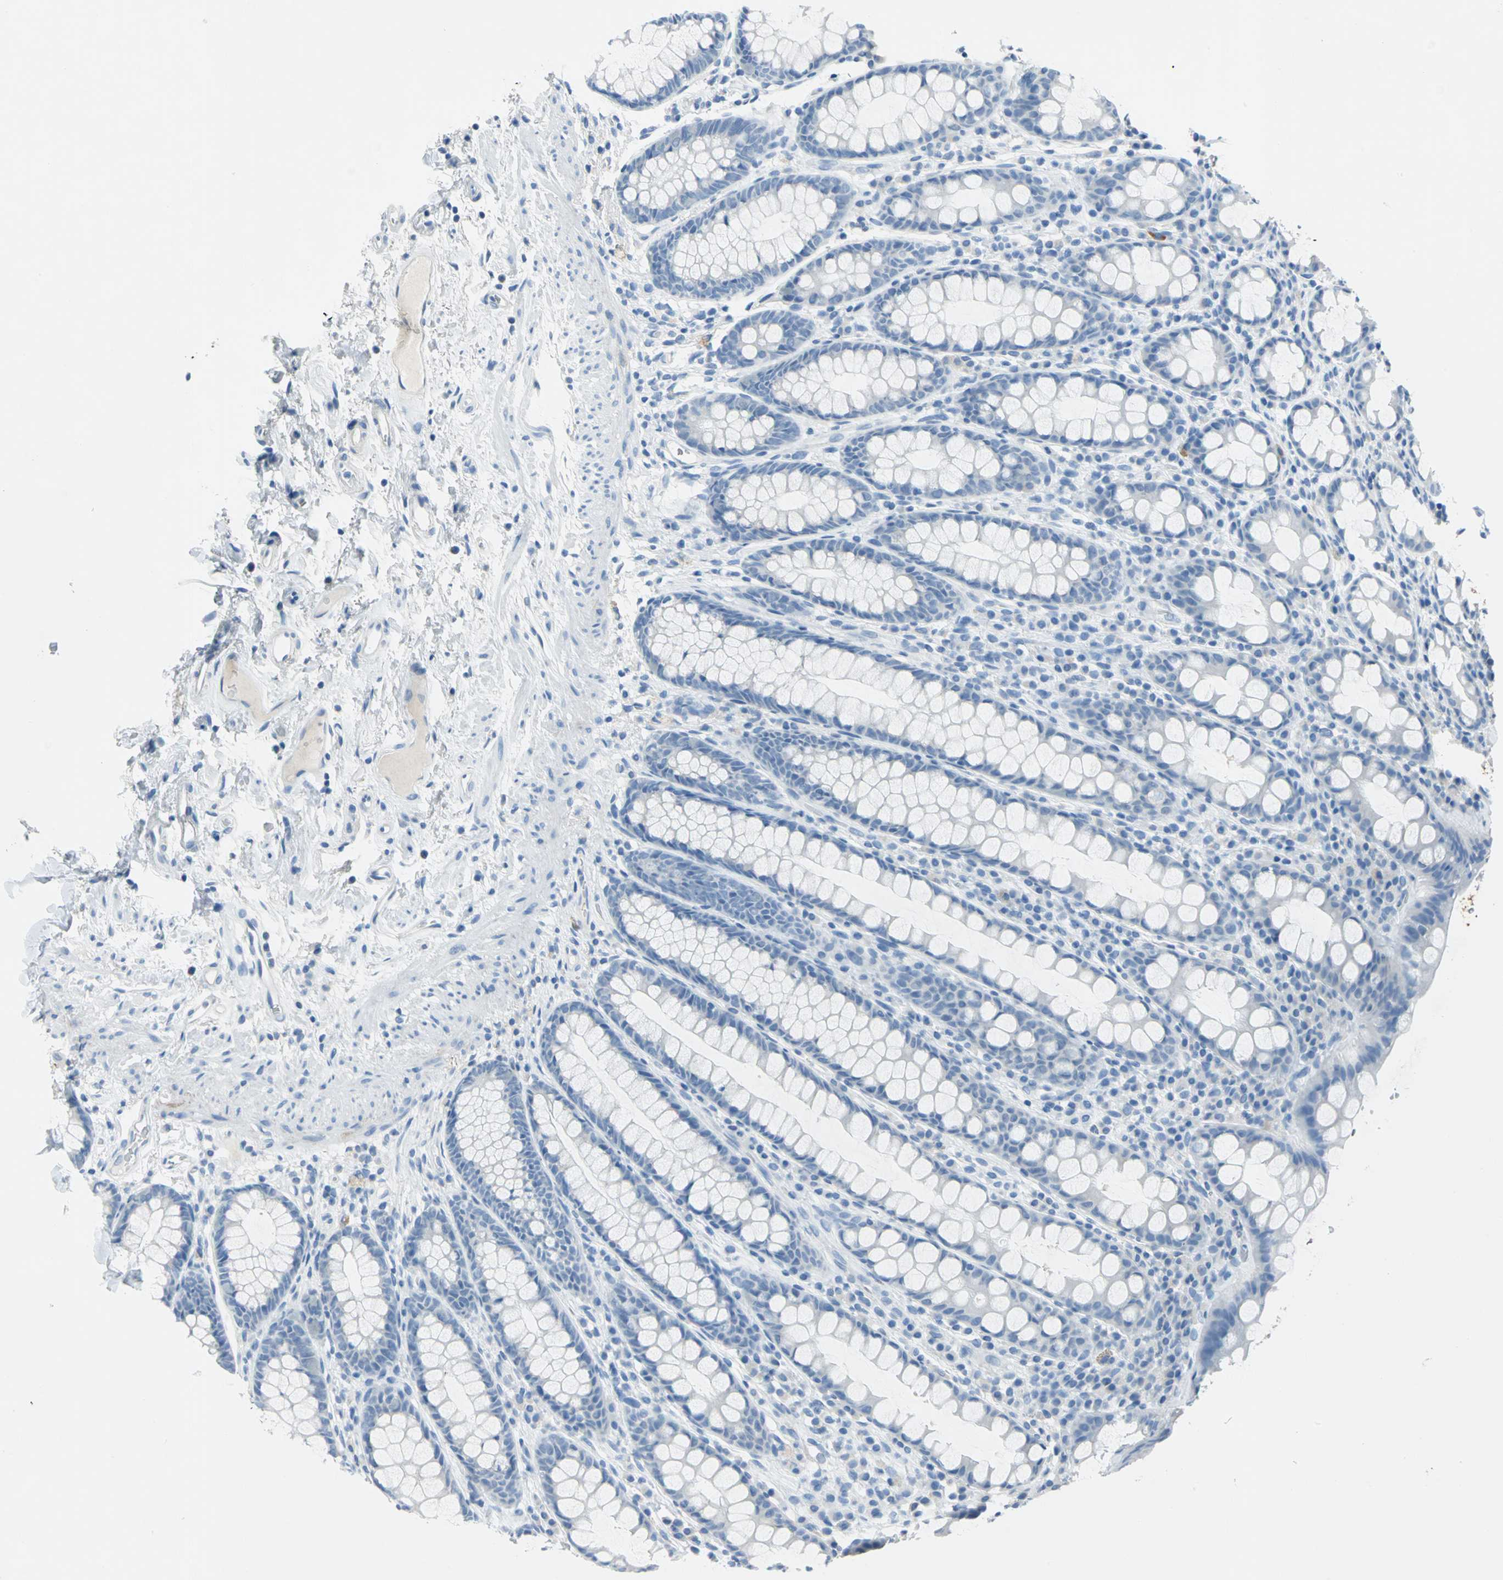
{"staining": {"intensity": "negative", "quantity": "none", "location": "none"}, "tissue": "rectum", "cell_type": "Glandular cells", "image_type": "normal", "snomed": [{"axis": "morphology", "description": "Normal tissue, NOS"}, {"axis": "topography", "description": "Rectum"}], "caption": "This image is of normal rectum stained with IHC to label a protein in brown with the nuclei are counter-stained blue. There is no staining in glandular cells.", "gene": "PKLR", "patient": {"sex": "male", "age": 92}}